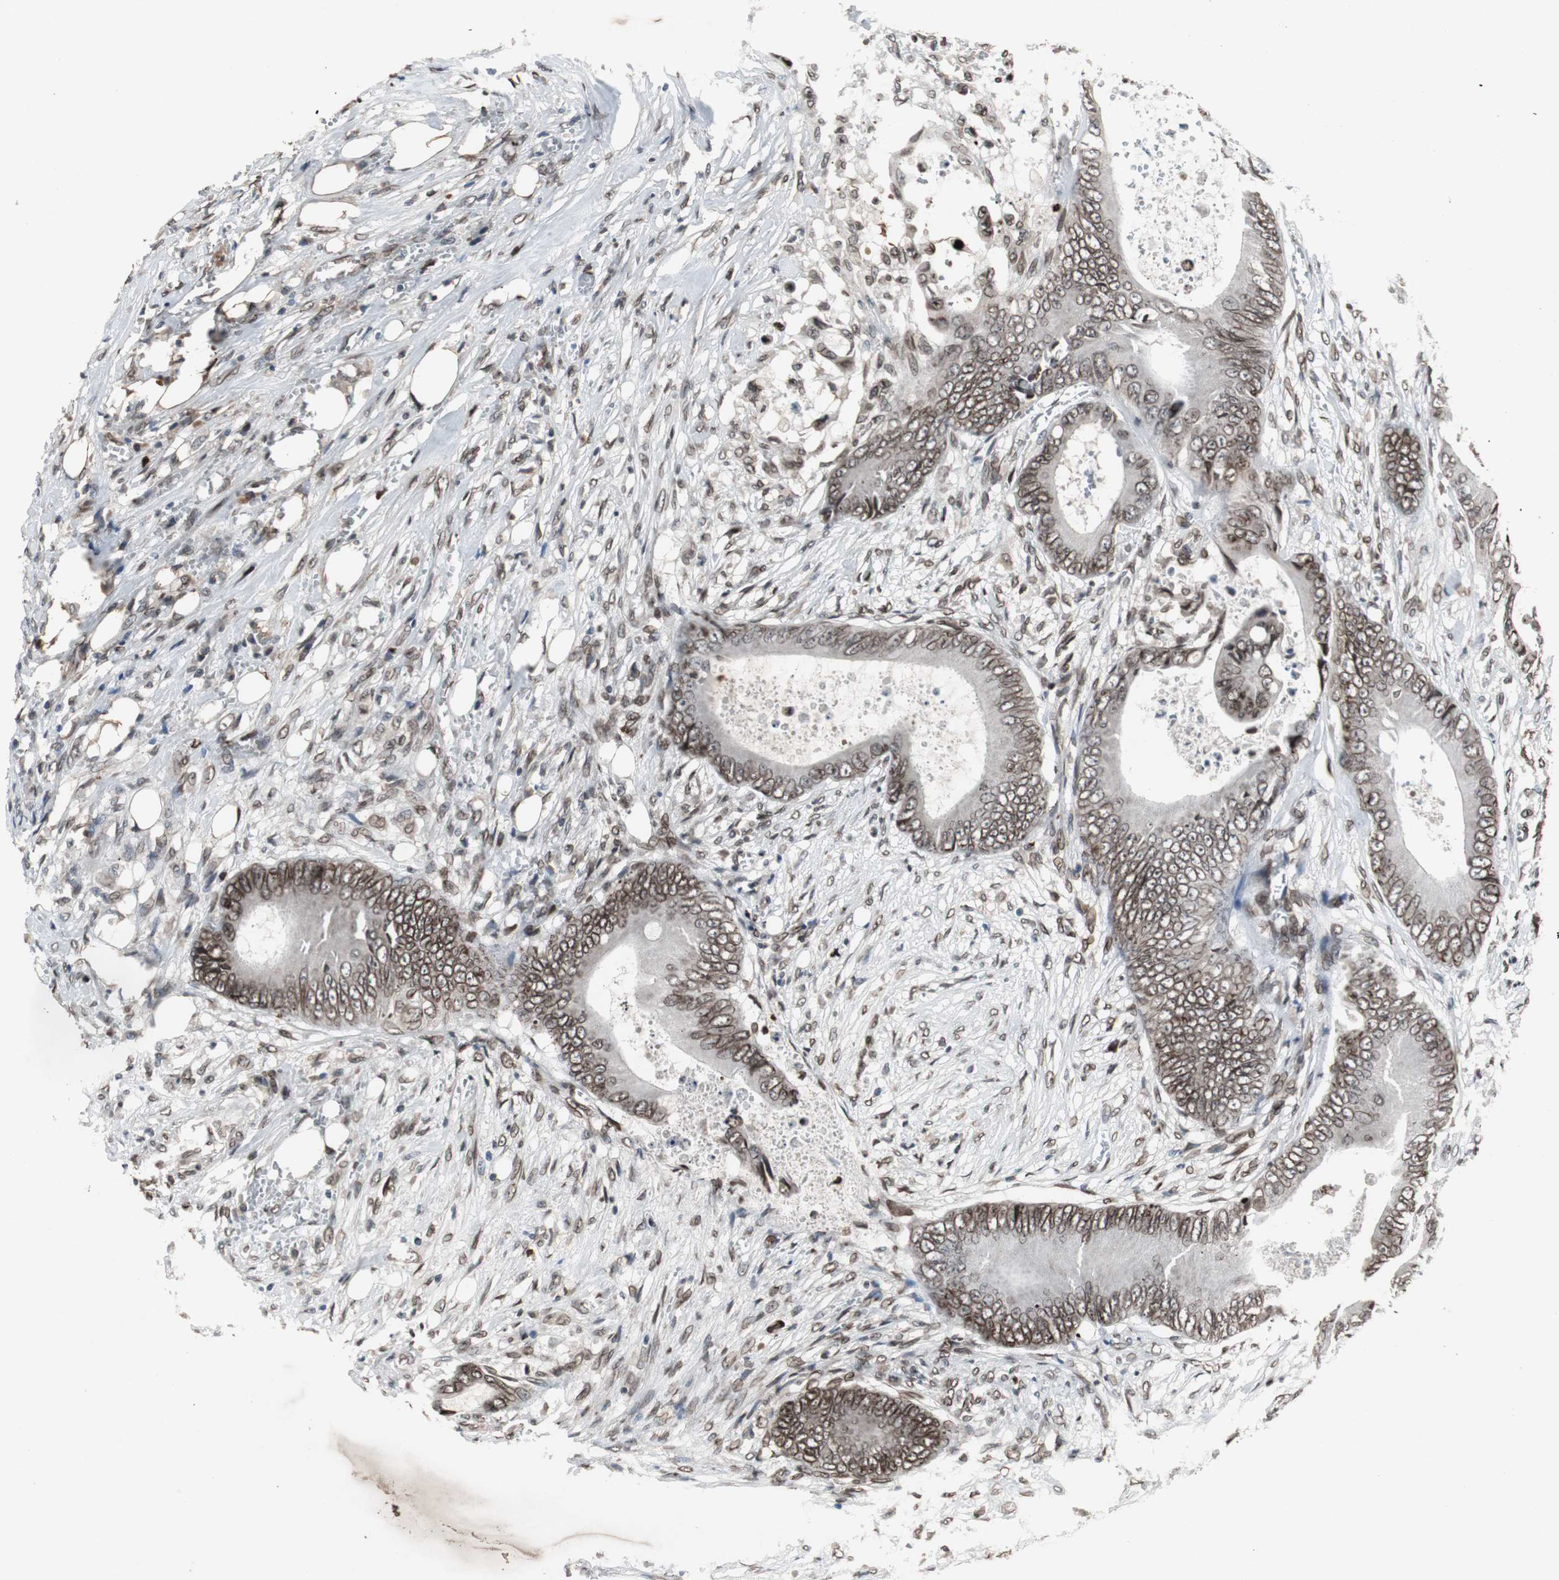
{"staining": {"intensity": "strong", "quantity": ">75%", "location": "cytoplasmic/membranous,nuclear"}, "tissue": "colorectal cancer", "cell_type": "Tumor cells", "image_type": "cancer", "snomed": [{"axis": "morphology", "description": "Normal tissue, NOS"}, {"axis": "morphology", "description": "Adenocarcinoma, NOS"}, {"axis": "topography", "description": "Rectum"}, {"axis": "topography", "description": "Peripheral nerve tissue"}], "caption": "Immunohistochemistry staining of colorectal adenocarcinoma, which shows high levels of strong cytoplasmic/membranous and nuclear staining in approximately >75% of tumor cells indicating strong cytoplasmic/membranous and nuclear protein expression. The staining was performed using DAB (3,3'-diaminobenzidine) (brown) for protein detection and nuclei were counterstained in hematoxylin (blue).", "gene": "LMNA", "patient": {"sex": "female", "age": 77}}